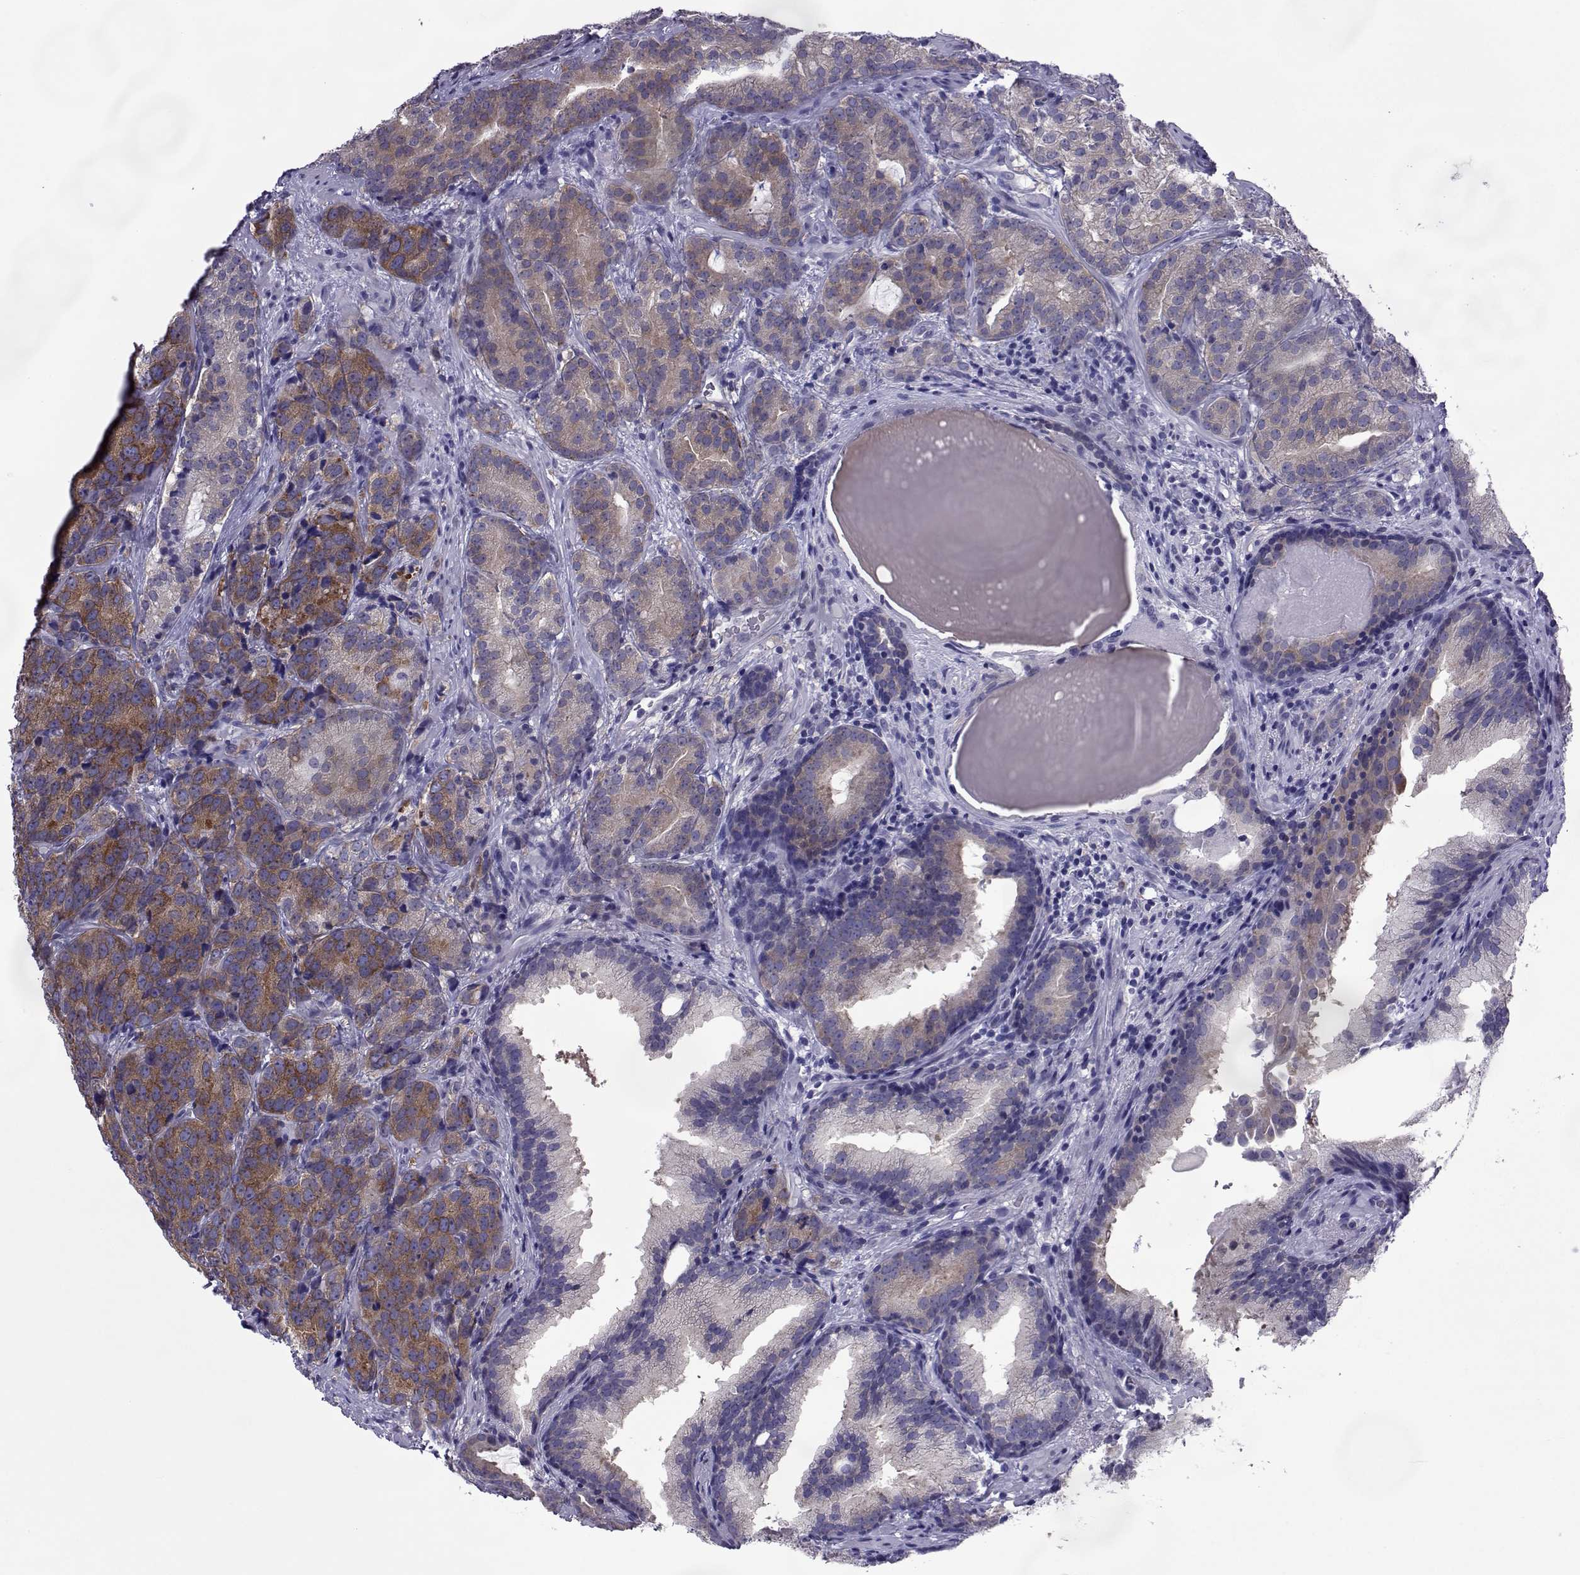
{"staining": {"intensity": "moderate", "quantity": ">75%", "location": "cytoplasmic/membranous"}, "tissue": "prostate cancer", "cell_type": "Tumor cells", "image_type": "cancer", "snomed": [{"axis": "morphology", "description": "Adenocarcinoma, NOS"}, {"axis": "topography", "description": "Prostate"}], "caption": "A brown stain highlights moderate cytoplasmic/membranous expression of a protein in human prostate adenocarcinoma tumor cells. (IHC, brightfield microscopy, high magnification).", "gene": "COL22A1", "patient": {"sex": "male", "age": 71}}